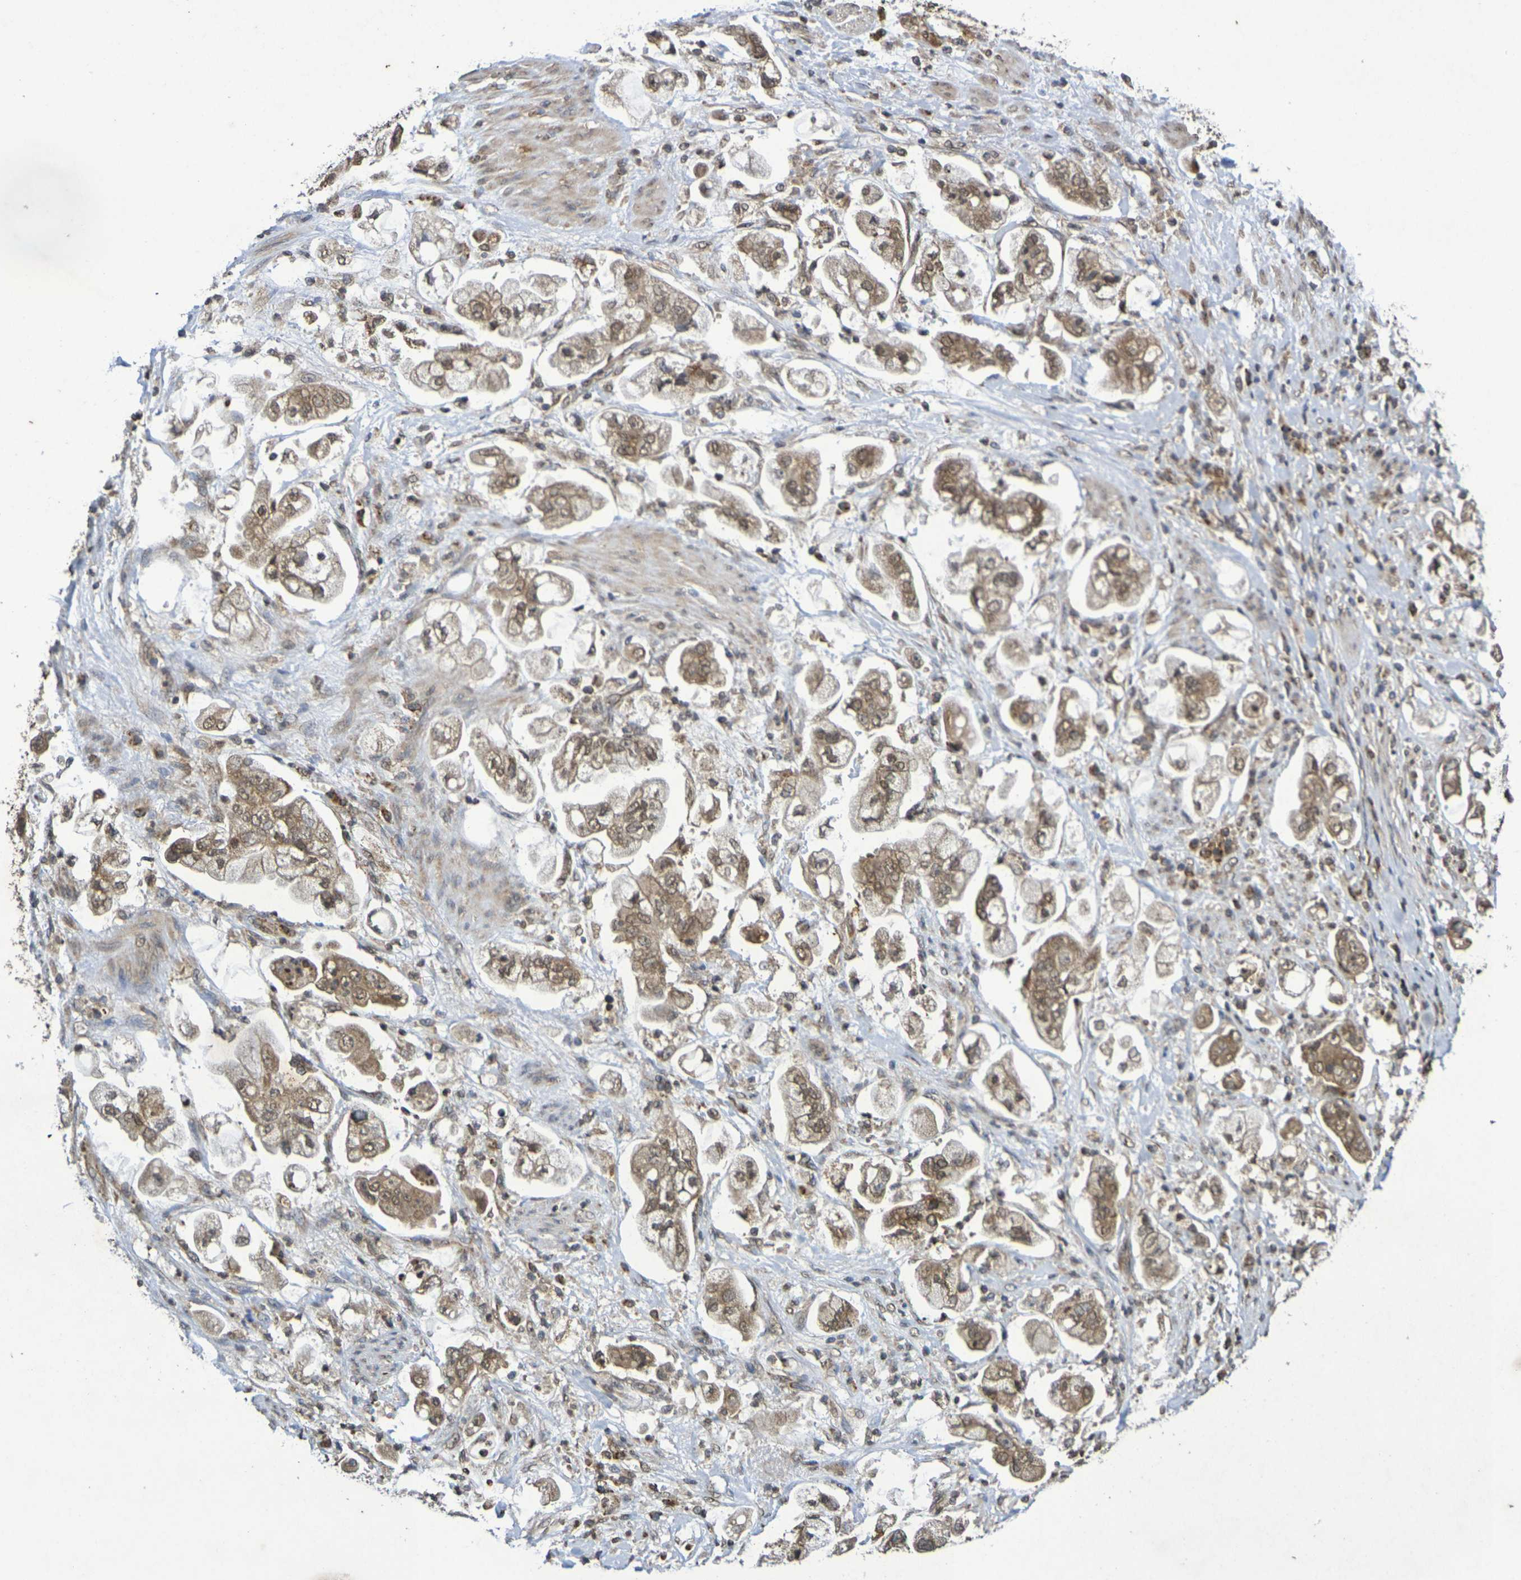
{"staining": {"intensity": "moderate", "quantity": ">75%", "location": "cytoplasmic/membranous,nuclear"}, "tissue": "stomach cancer", "cell_type": "Tumor cells", "image_type": "cancer", "snomed": [{"axis": "morphology", "description": "Adenocarcinoma, NOS"}, {"axis": "topography", "description": "Stomach"}], "caption": "Immunohistochemistry (DAB) staining of adenocarcinoma (stomach) exhibits moderate cytoplasmic/membranous and nuclear protein expression in about >75% of tumor cells. (Brightfield microscopy of DAB IHC at high magnification).", "gene": "GUCY1A2", "patient": {"sex": "male", "age": 62}}